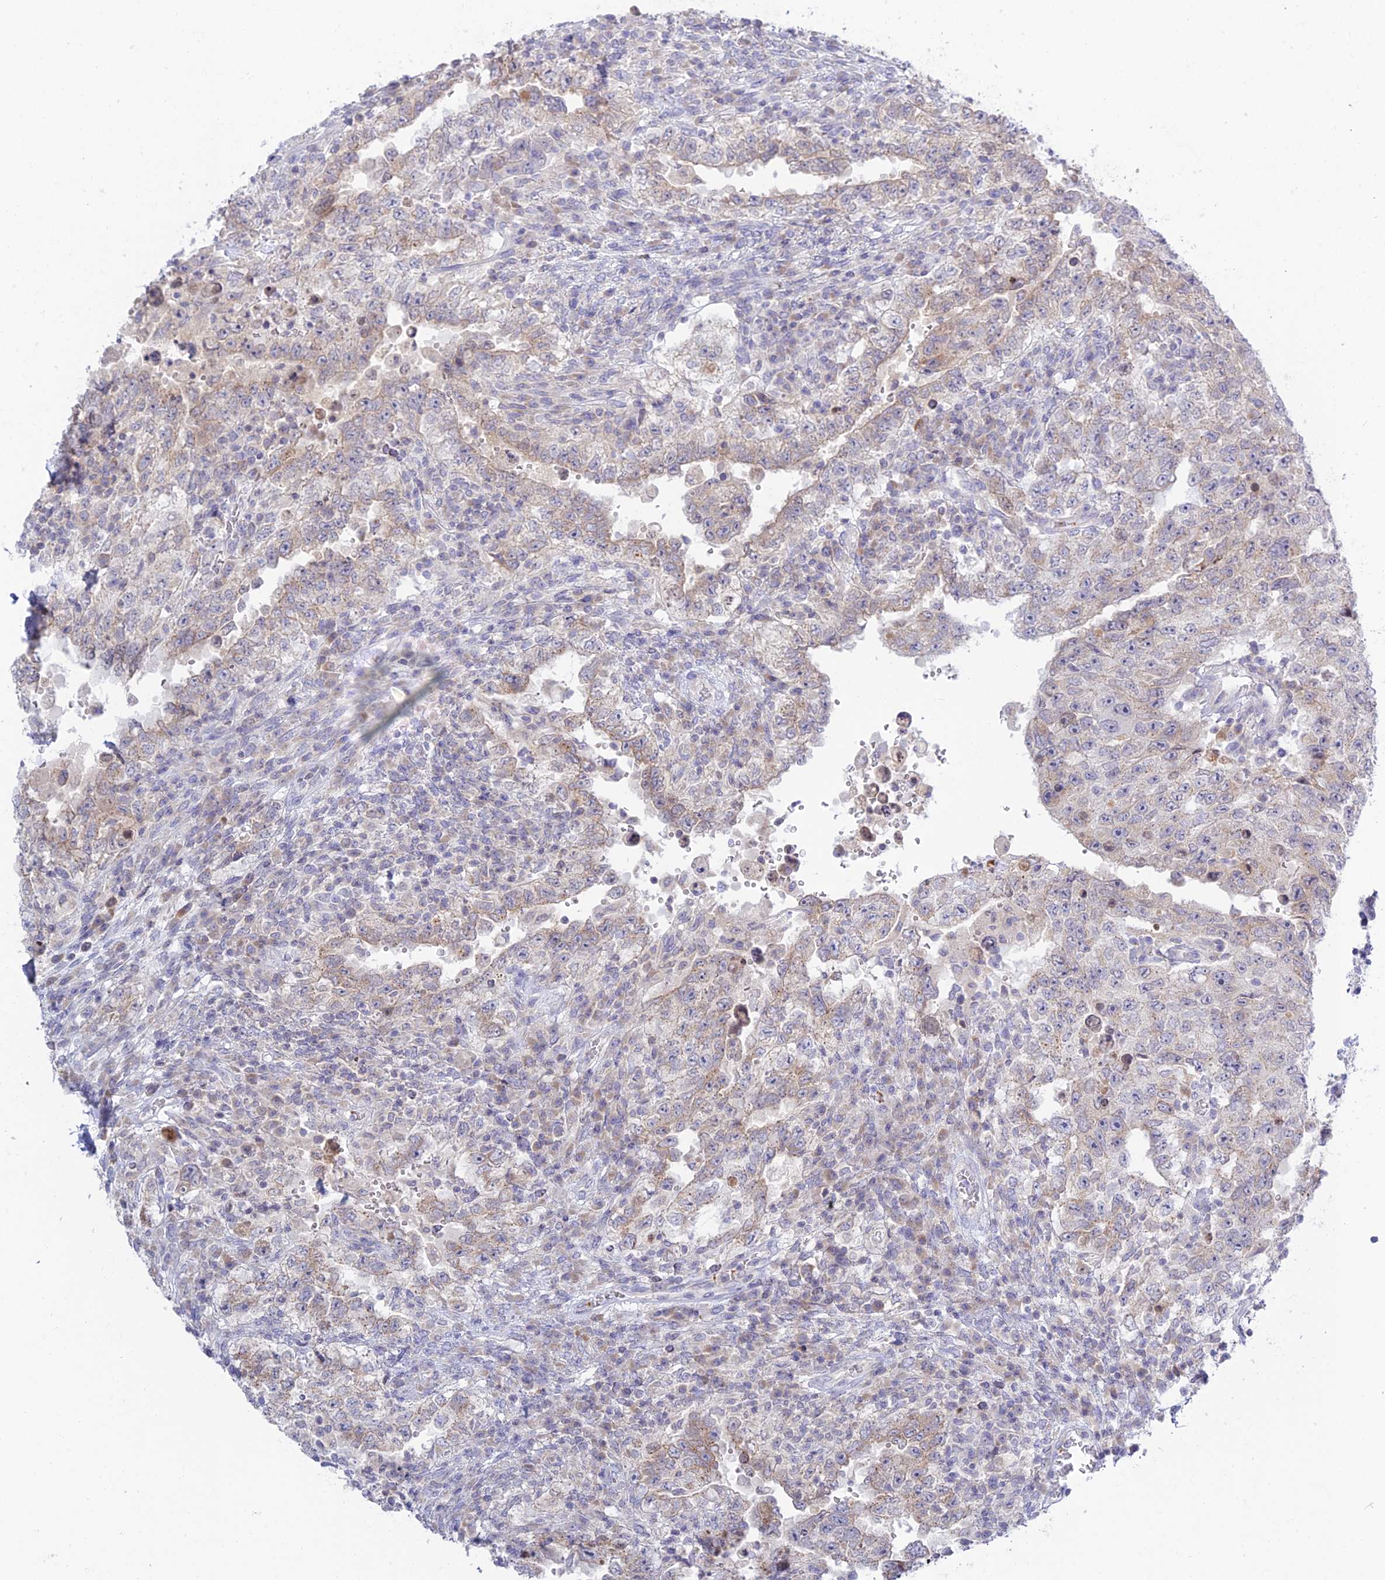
{"staining": {"intensity": "weak", "quantity": "<25%", "location": "cytoplasmic/membranous"}, "tissue": "testis cancer", "cell_type": "Tumor cells", "image_type": "cancer", "snomed": [{"axis": "morphology", "description": "Carcinoma, Embryonal, NOS"}, {"axis": "topography", "description": "Testis"}], "caption": "This is an immunohistochemistry (IHC) histopathology image of testis embryonal carcinoma. There is no positivity in tumor cells.", "gene": "TMEM40", "patient": {"sex": "male", "age": 26}}